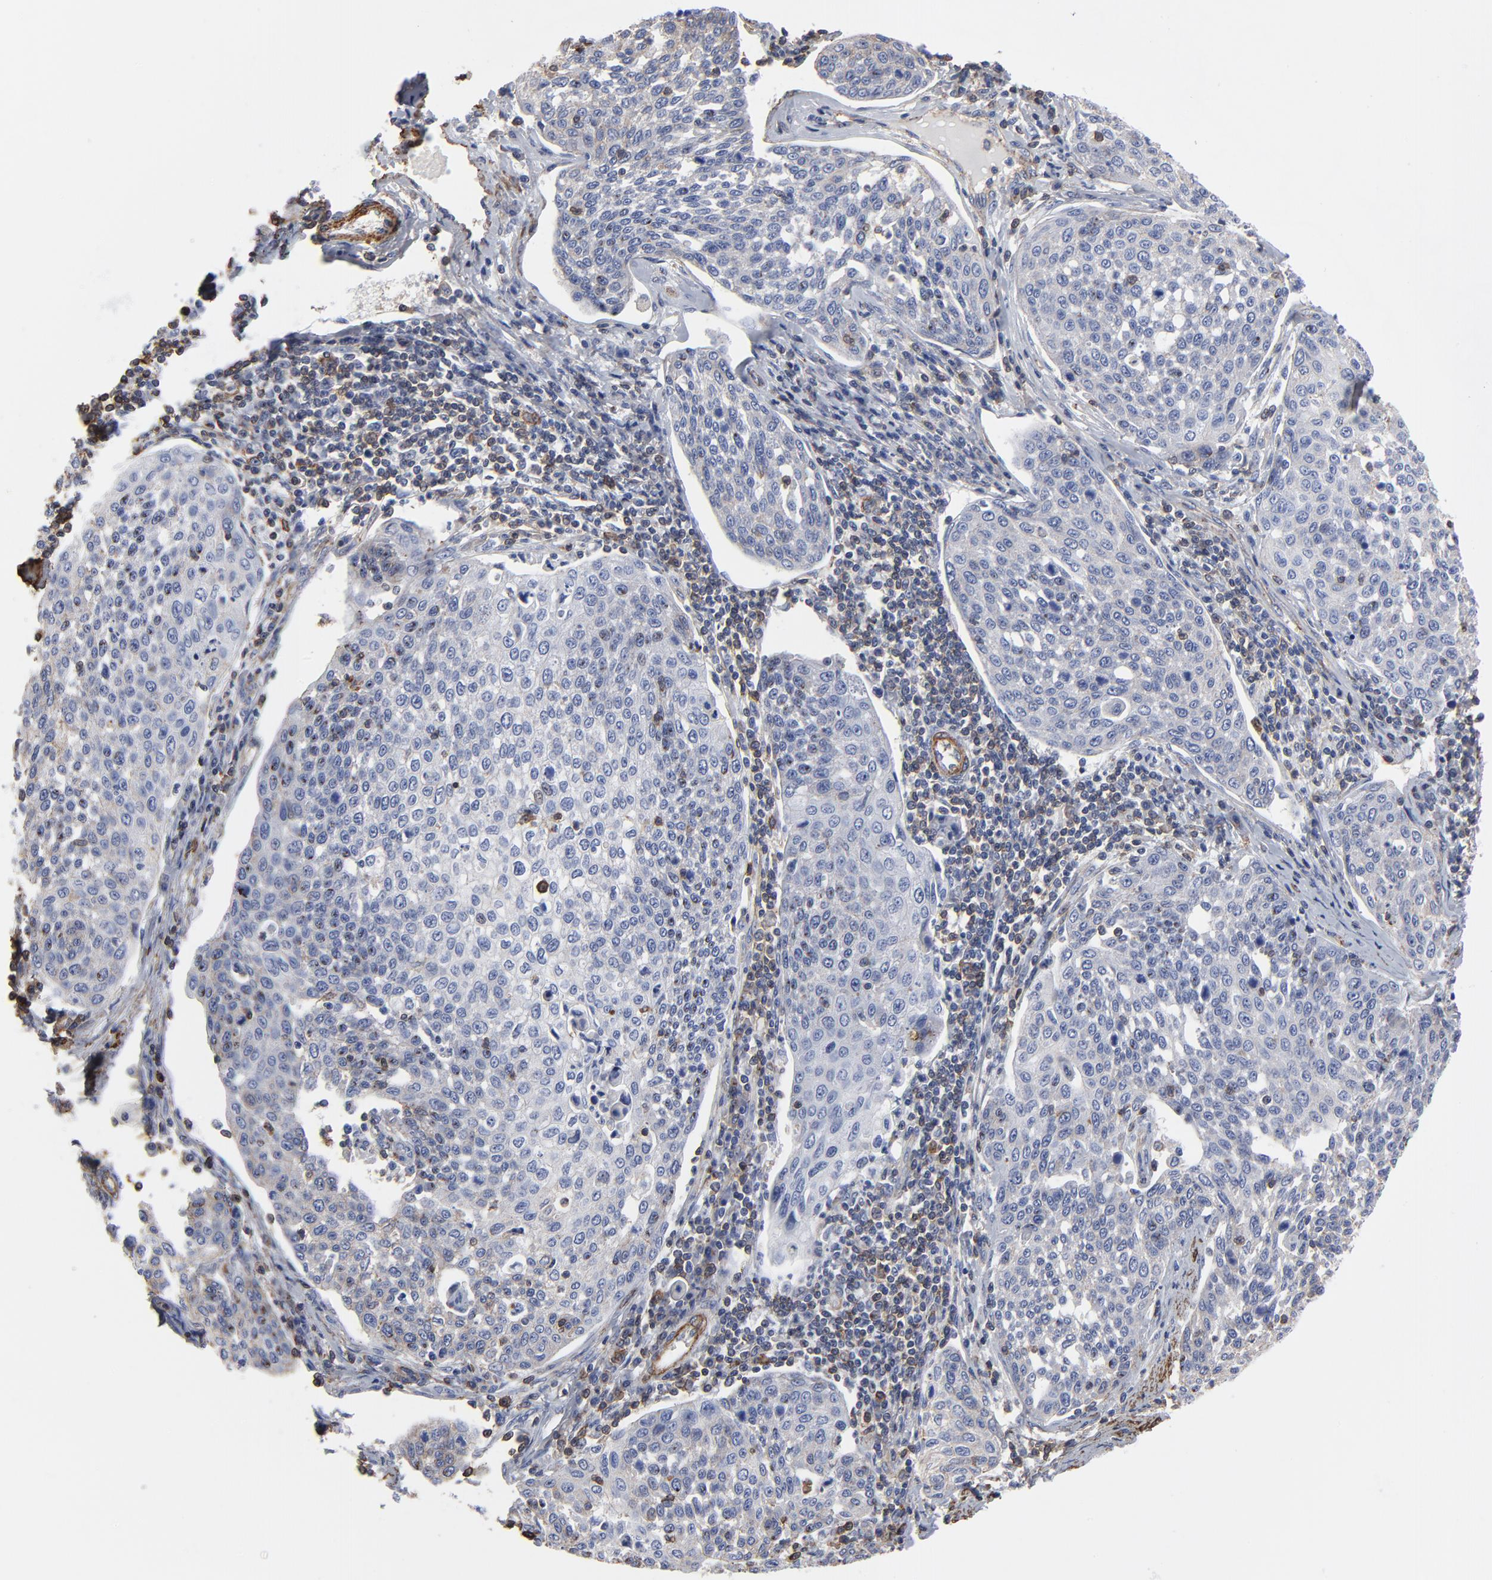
{"staining": {"intensity": "weak", "quantity": "<25%", "location": "cytoplasmic/membranous"}, "tissue": "cervical cancer", "cell_type": "Tumor cells", "image_type": "cancer", "snomed": [{"axis": "morphology", "description": "Squamous cell carcinoma, NOS"}, {"axis": "topography", "description": "Cervix"}], "caption": "Tumor cells are negative for protein expression in human squamous cell carcinoma (cervical).", "gene": "ACTA2", "patient": {"sex": "female", "age": 34}}